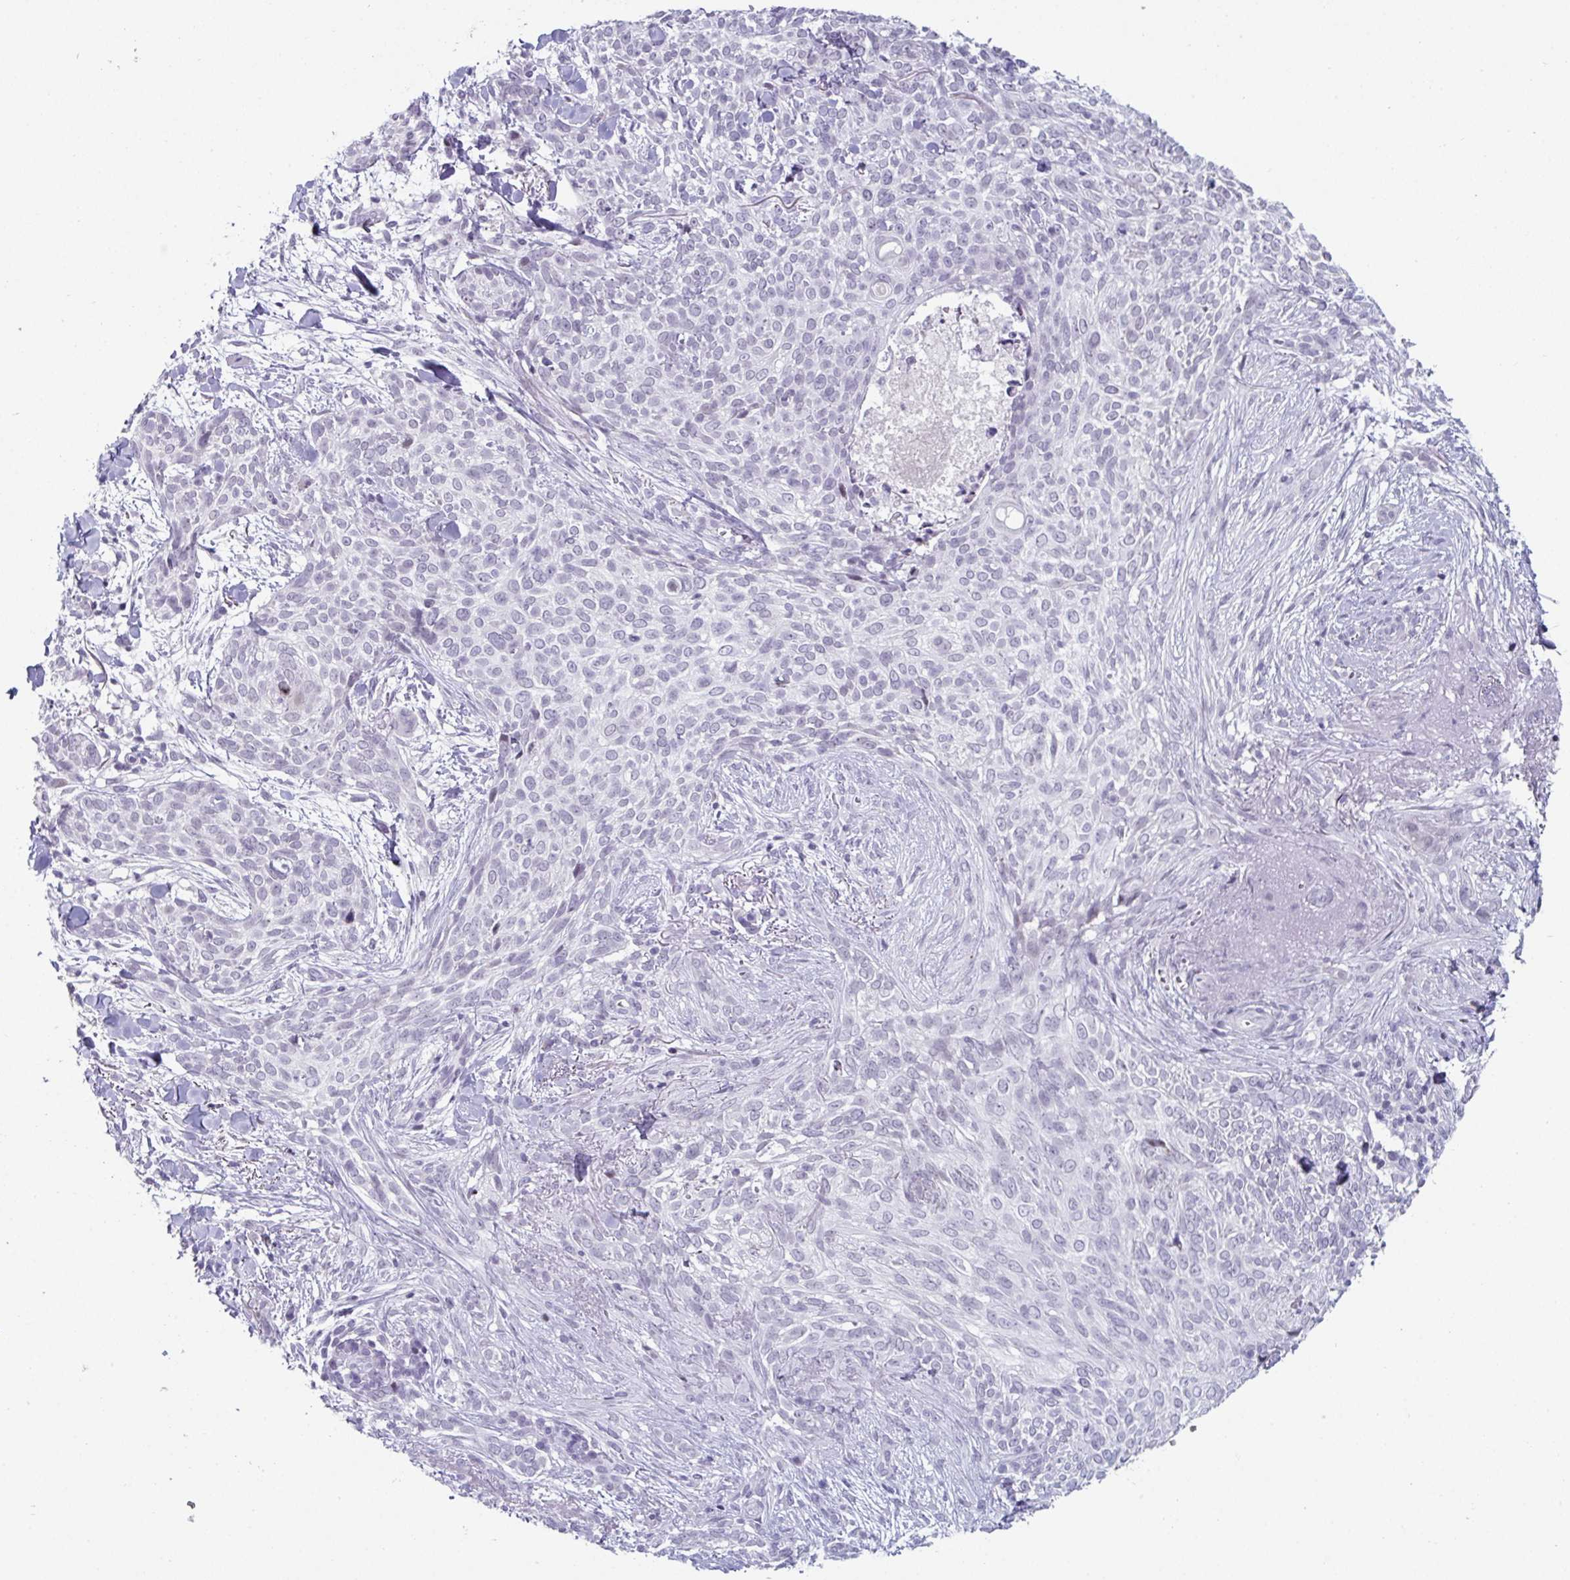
{"staining": {"intensity": "negative", "quantity": "none", "location": "none"}, "tissue": "skin cancer", "cell_type": "Tumor cells", "image_type": "cancer", "snomed": [{"axis": "morphology", "description": "Basal cell carcinoma"}, {"axis": "topography", "description": "Skin"}, {"axis": "topography", "description": "Skin of face"}], "caption": "This is a image of IHC staining of skin cancer (basal cell carcinoma), which shows no positivity in tumor cells.", "gene": "VSIG10L", "patient": {"sex": "female", "age": 90}}